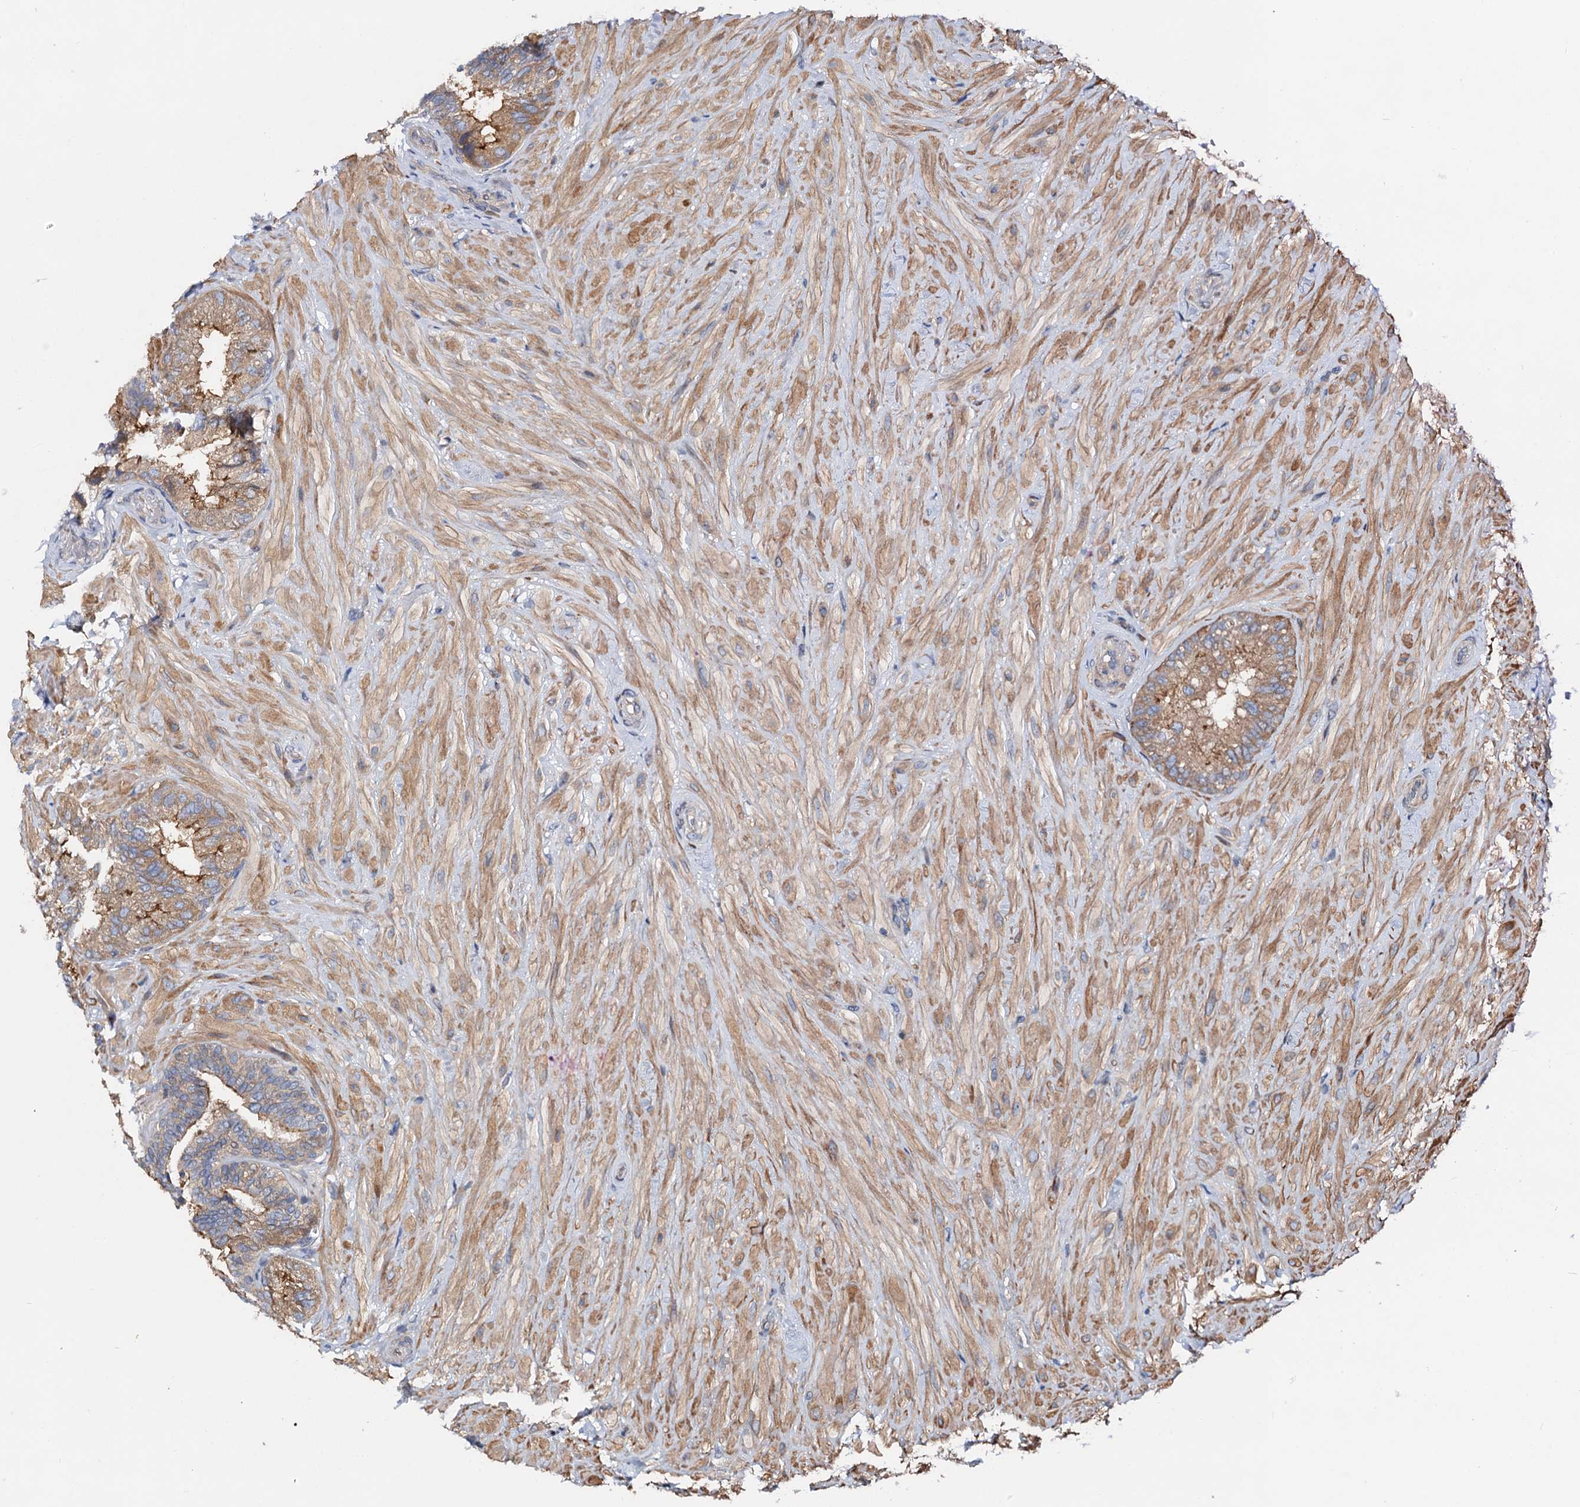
{"staining": {"intensity": "moderate", "quantity": "25%-75%", "location": "cytoplasmic/membranous"}, "tissue": "seminal vesicle", "cell_type": "Glandular cells", "image_type": "normal", "snomed": [{"axis": "morphology", "description": "Normal tissue, NOS"}, {"axis": "topography", "description": "Prostate and seminal vesicle, NOS"}, {"axis": "topography", "description": "Prostate"}, {"axis": "topography", "description": "Seminal veicle"}], "caption": "Immunohistochemical staining of unremarkable seminal vesicle demonstrates moderate cytoplasmic/membranous protein positivity in approximately 25%-75% of glandular cells. The protein is stained brown, and the nuclei are stained in blue (DAB (3,3'-diaminobenzidine) IHC with brightfield microscopy, high magnification).", "gene": "NBEA", "patient": {"sex": "male", "age": 67}}